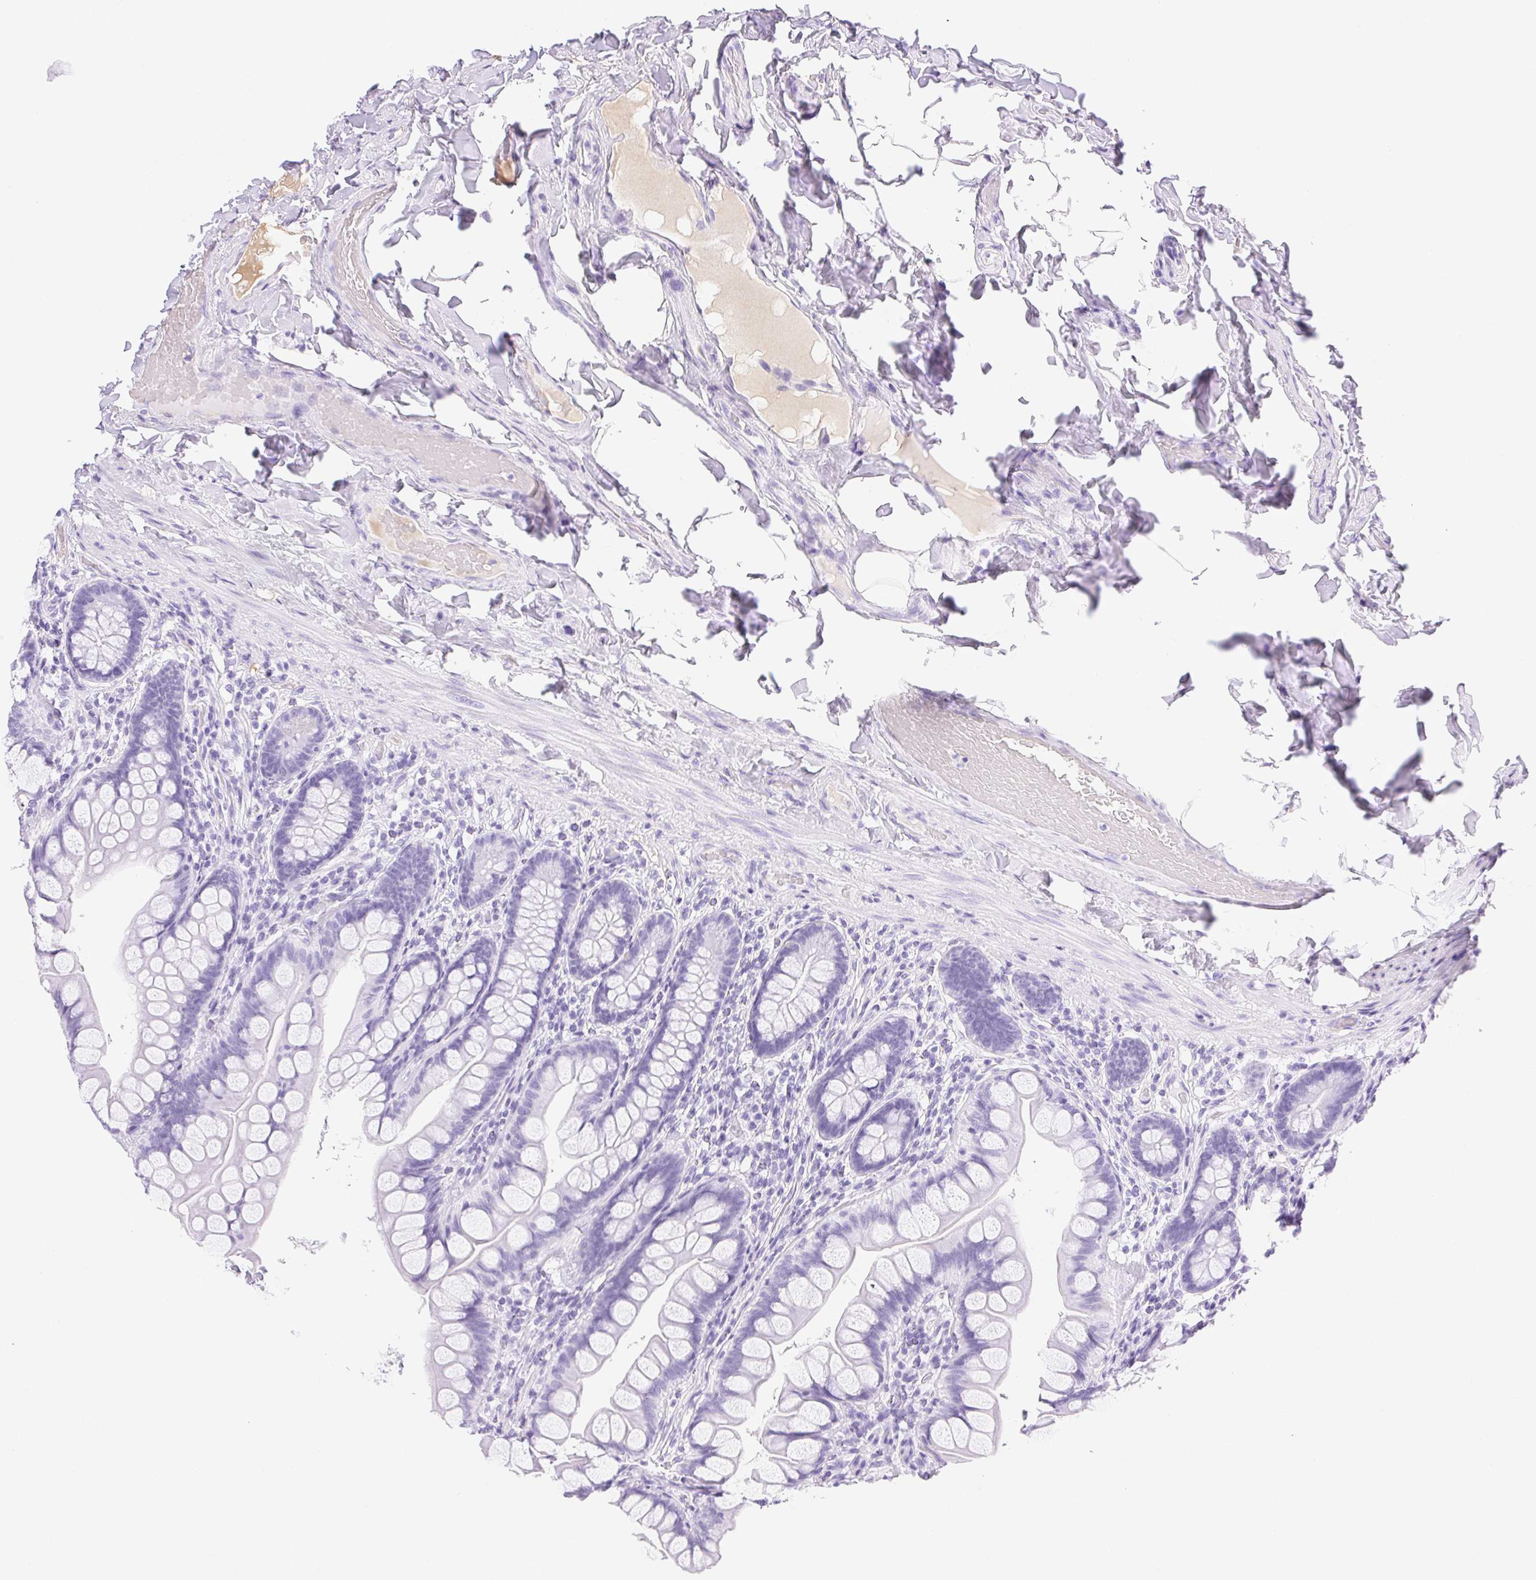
{"staining": {"intensity": "negative", "quantity": "none", "location": "none"}, "tissue": "small intestine", "cell_type": "Glandular cells", "image_type": "normal", "snomed": [{"axis": "morphology", "description": "Normal tissue, NOS"}, {"axis": "topography", "description": "Small intestine"}], "caption": "Histopathology image shows no significant protein expression in glandular cells of benign small intestine.", "gene": "FGA", "patient": {"sex": "male", "age": 70}}